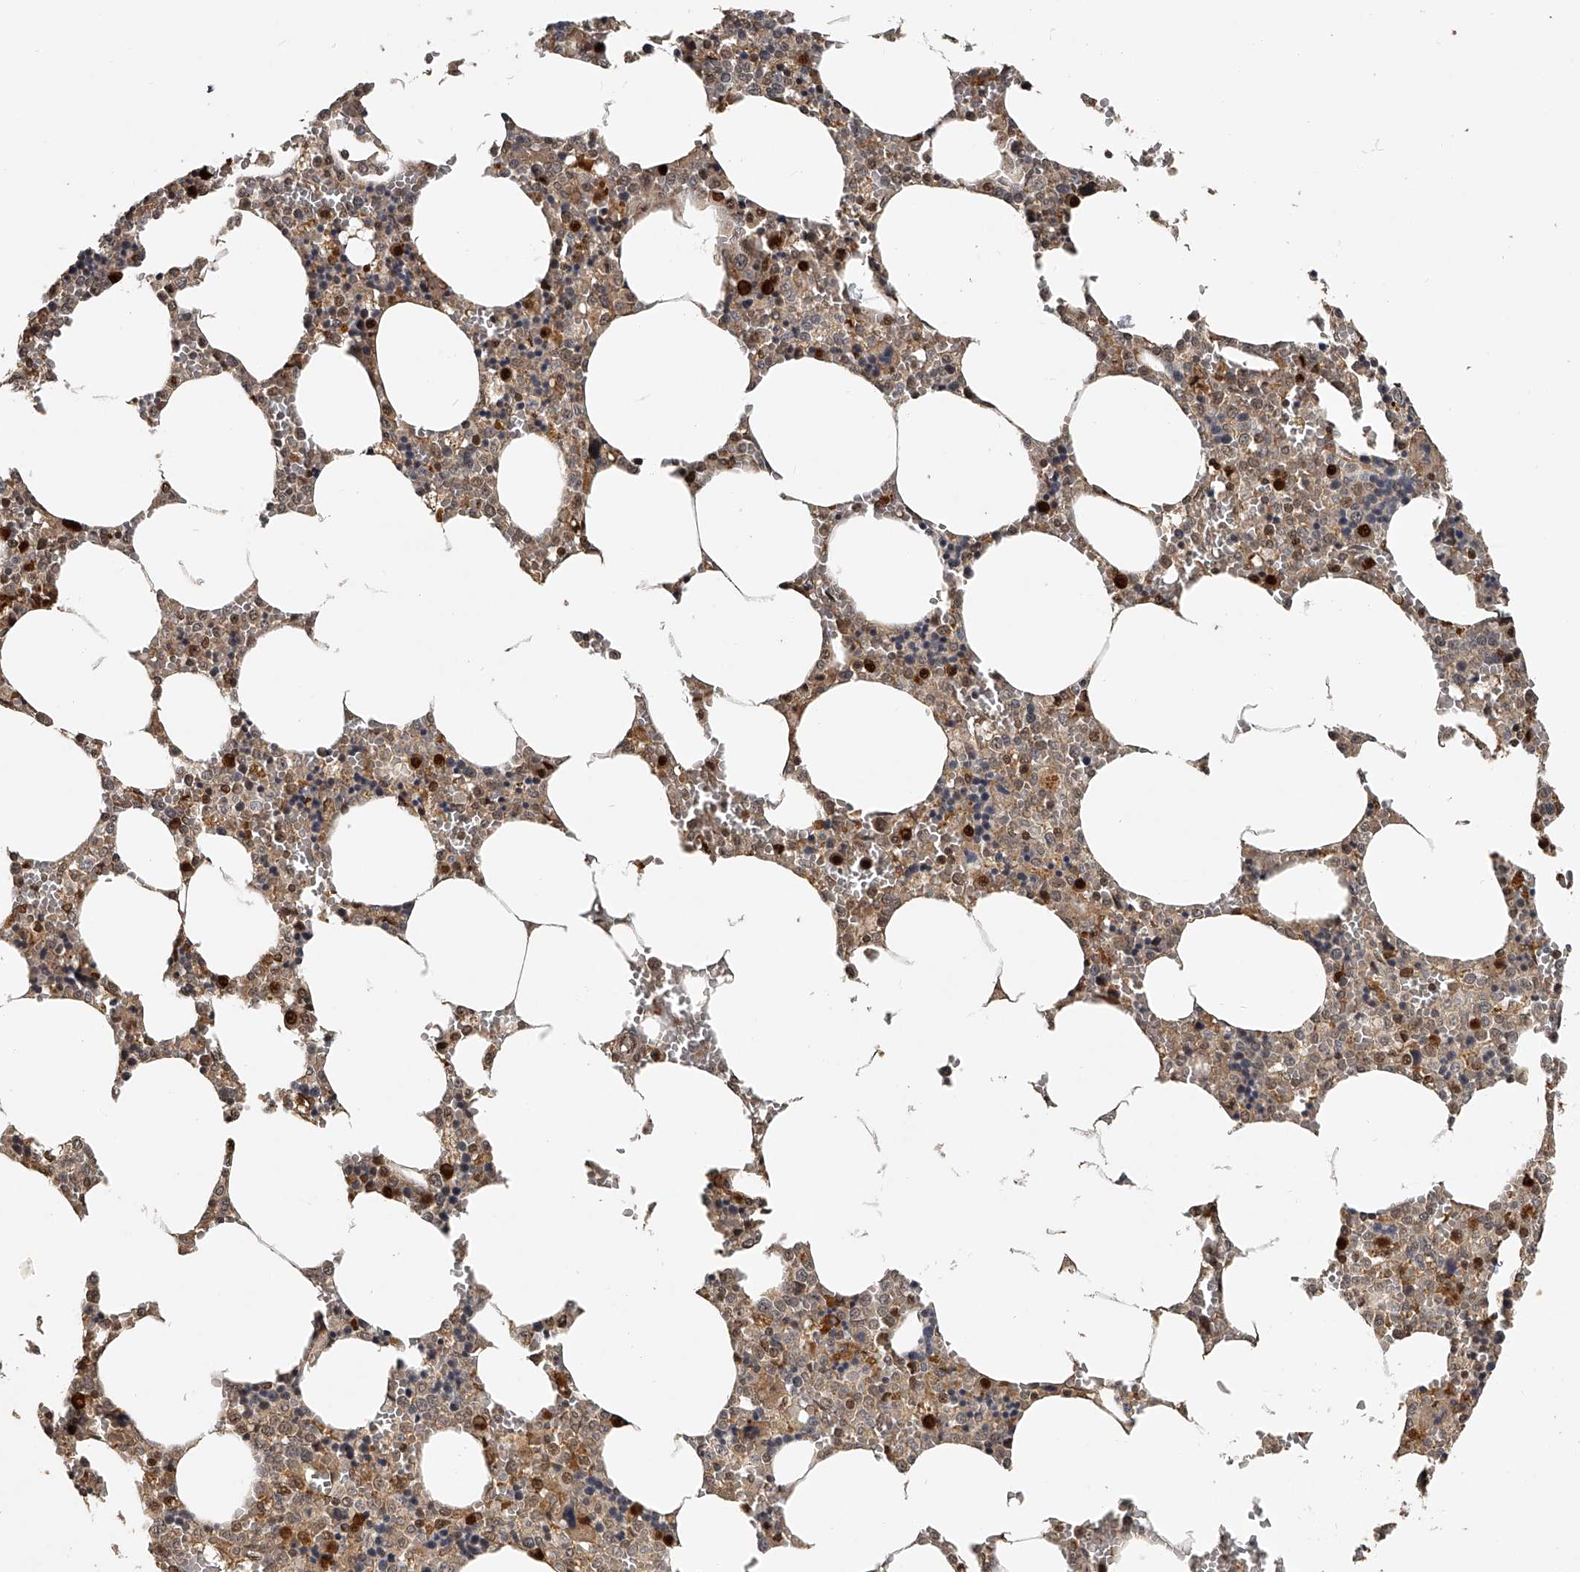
{"staining": {"intensity": "strong", "quantity": "<25%", "location": "cytoplasmic/membranous,nuclear"}, "tissue": "bone marrow", "cell_type": "Hematopoietic cells", "image_type": "normal", "snomed": [{"axis": "morphology", "description": "Normal tissue, NOS"}, {"axis": "topography", "description": "Bone marrow"}], "caption": "Immunohistochemical staining of benign human bone marrow displays <25% levels of strong cytoplasmic/membranous,nuclear protein positivity in about <25% of hematopoietic cells.", "gene": "PLEKHG1", "patient": {"sex": "male", "age": 70}}